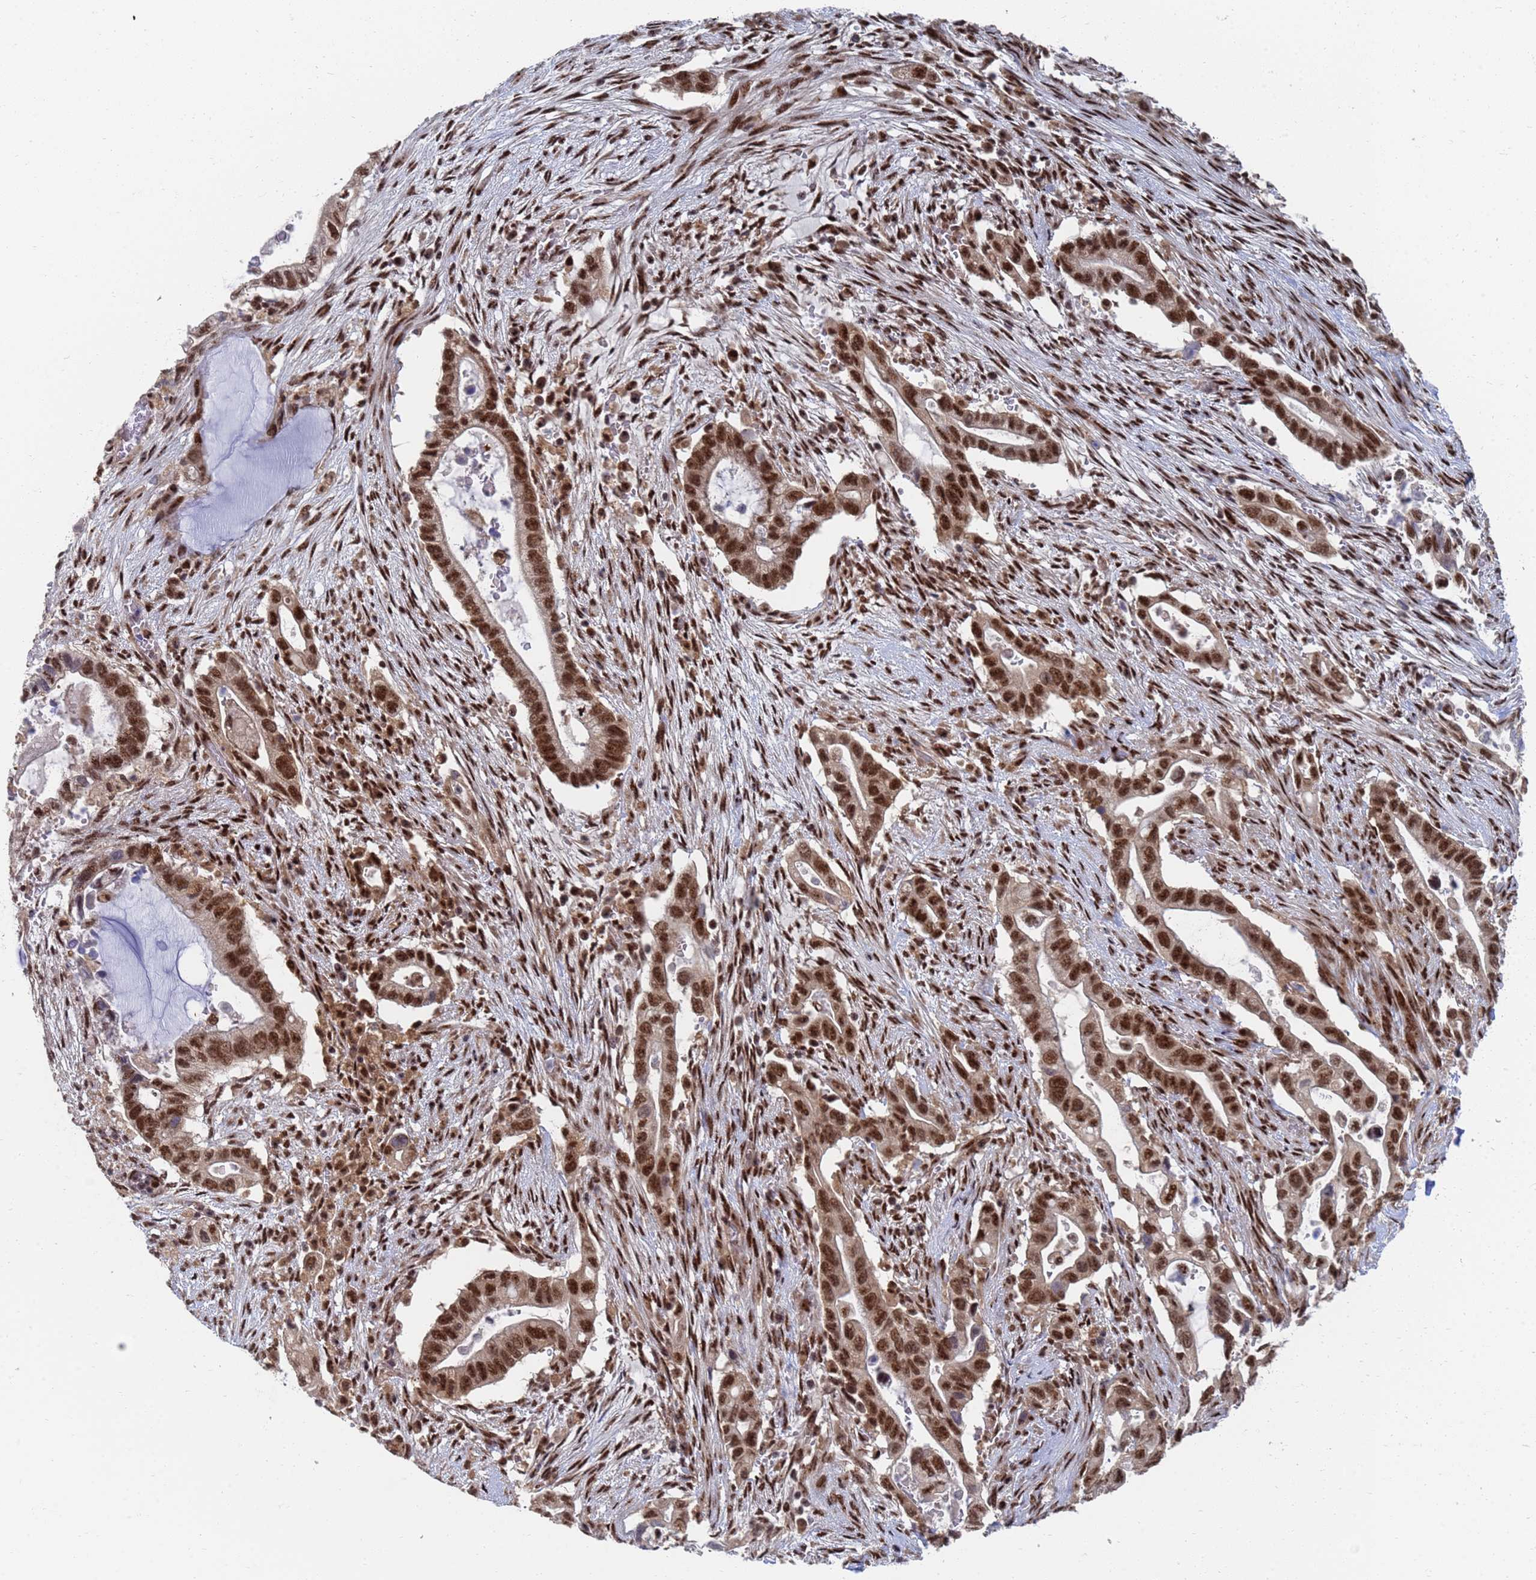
{"staining": {"intensity": "strong", "quantity": ">75%", "location": "nuclear"}, "tissue": "pancreatic cancer", "cell_type": "Tumor cells", "image_type": "cancer", "snomed": [{"axis": "morphology", "description": "Adenocarcinoma, NOS"}, {"axis": "topography", "description": "Pancreas"}], "caption": "An image of human pancreatic adenocarcinoma stained for a protein shows strong nuclear brown staining in tumor cells. (brown staining indicates protein expression, while blue staining denotes nuclei).", "gene": "AP5Z1", "patient": {"sex": "female", "age": 72}}